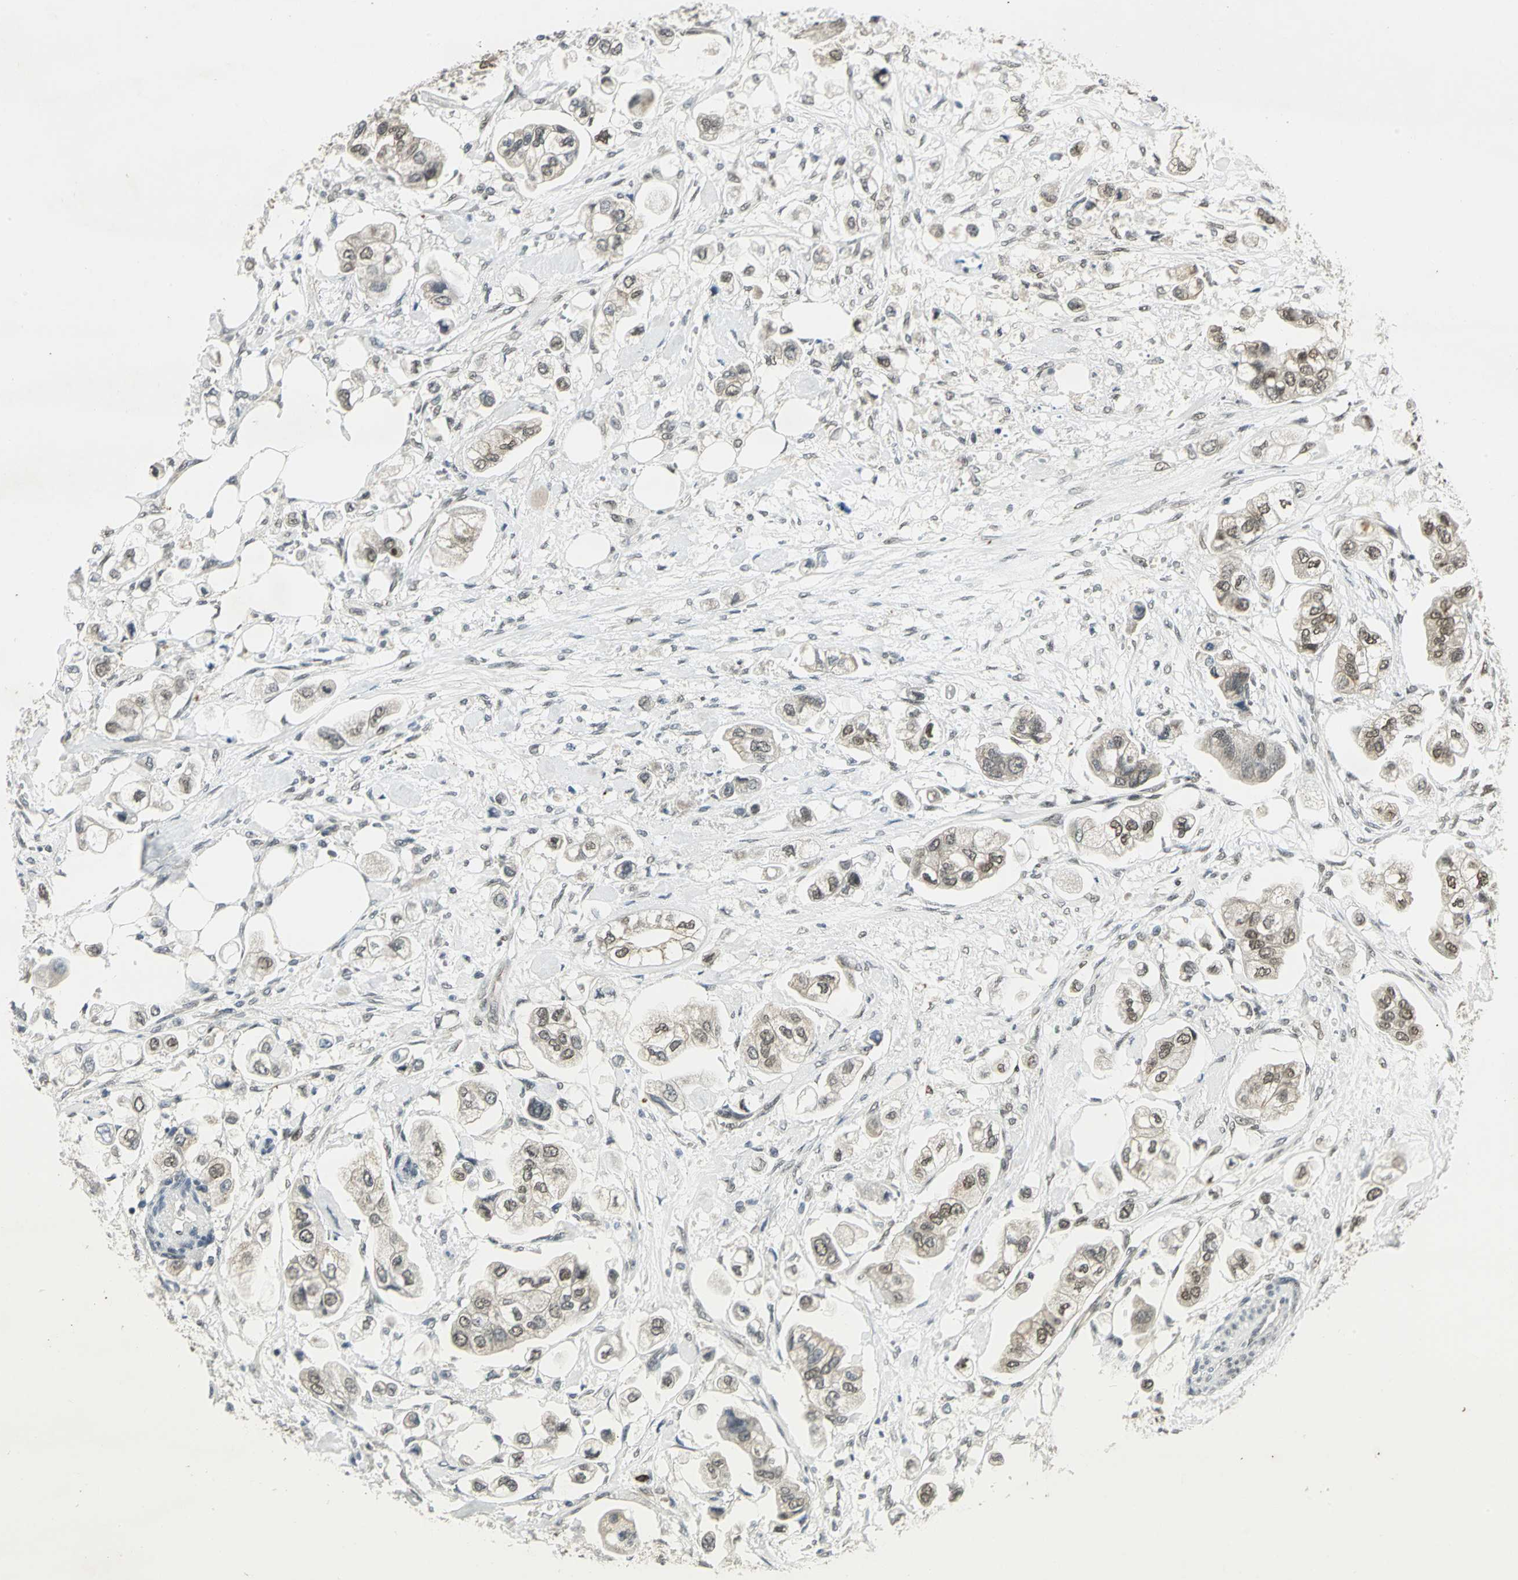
{"staining": {"intensity": "weak", "quantity": "25%-75%", "location": "cytoplasmic/membranous"}, "tissue": "stomach cancer", "cell_type": "Tumor cells", "image_type": "cancer", "snomed": [{"axis": "morphology", "description": "Adenocarcinoma, NOS"}, {"axis": "topography", "description": "Stomach"}], "caption": "A high-resolution histopathology image shows immunohistochemistry staining of stomach adenocarcinoma, which reveals weak cytoplasmic/membranous positivity in approximately 25%-75% of tumor cells. The staining was performed using DAB (3,3'-diaminobenzidine), with brown indicating positive protein expression. Nuclei are stained blue with hematoxylin.", "gene": "RAD17", "patient": {"sex": "male", "age": 62}}